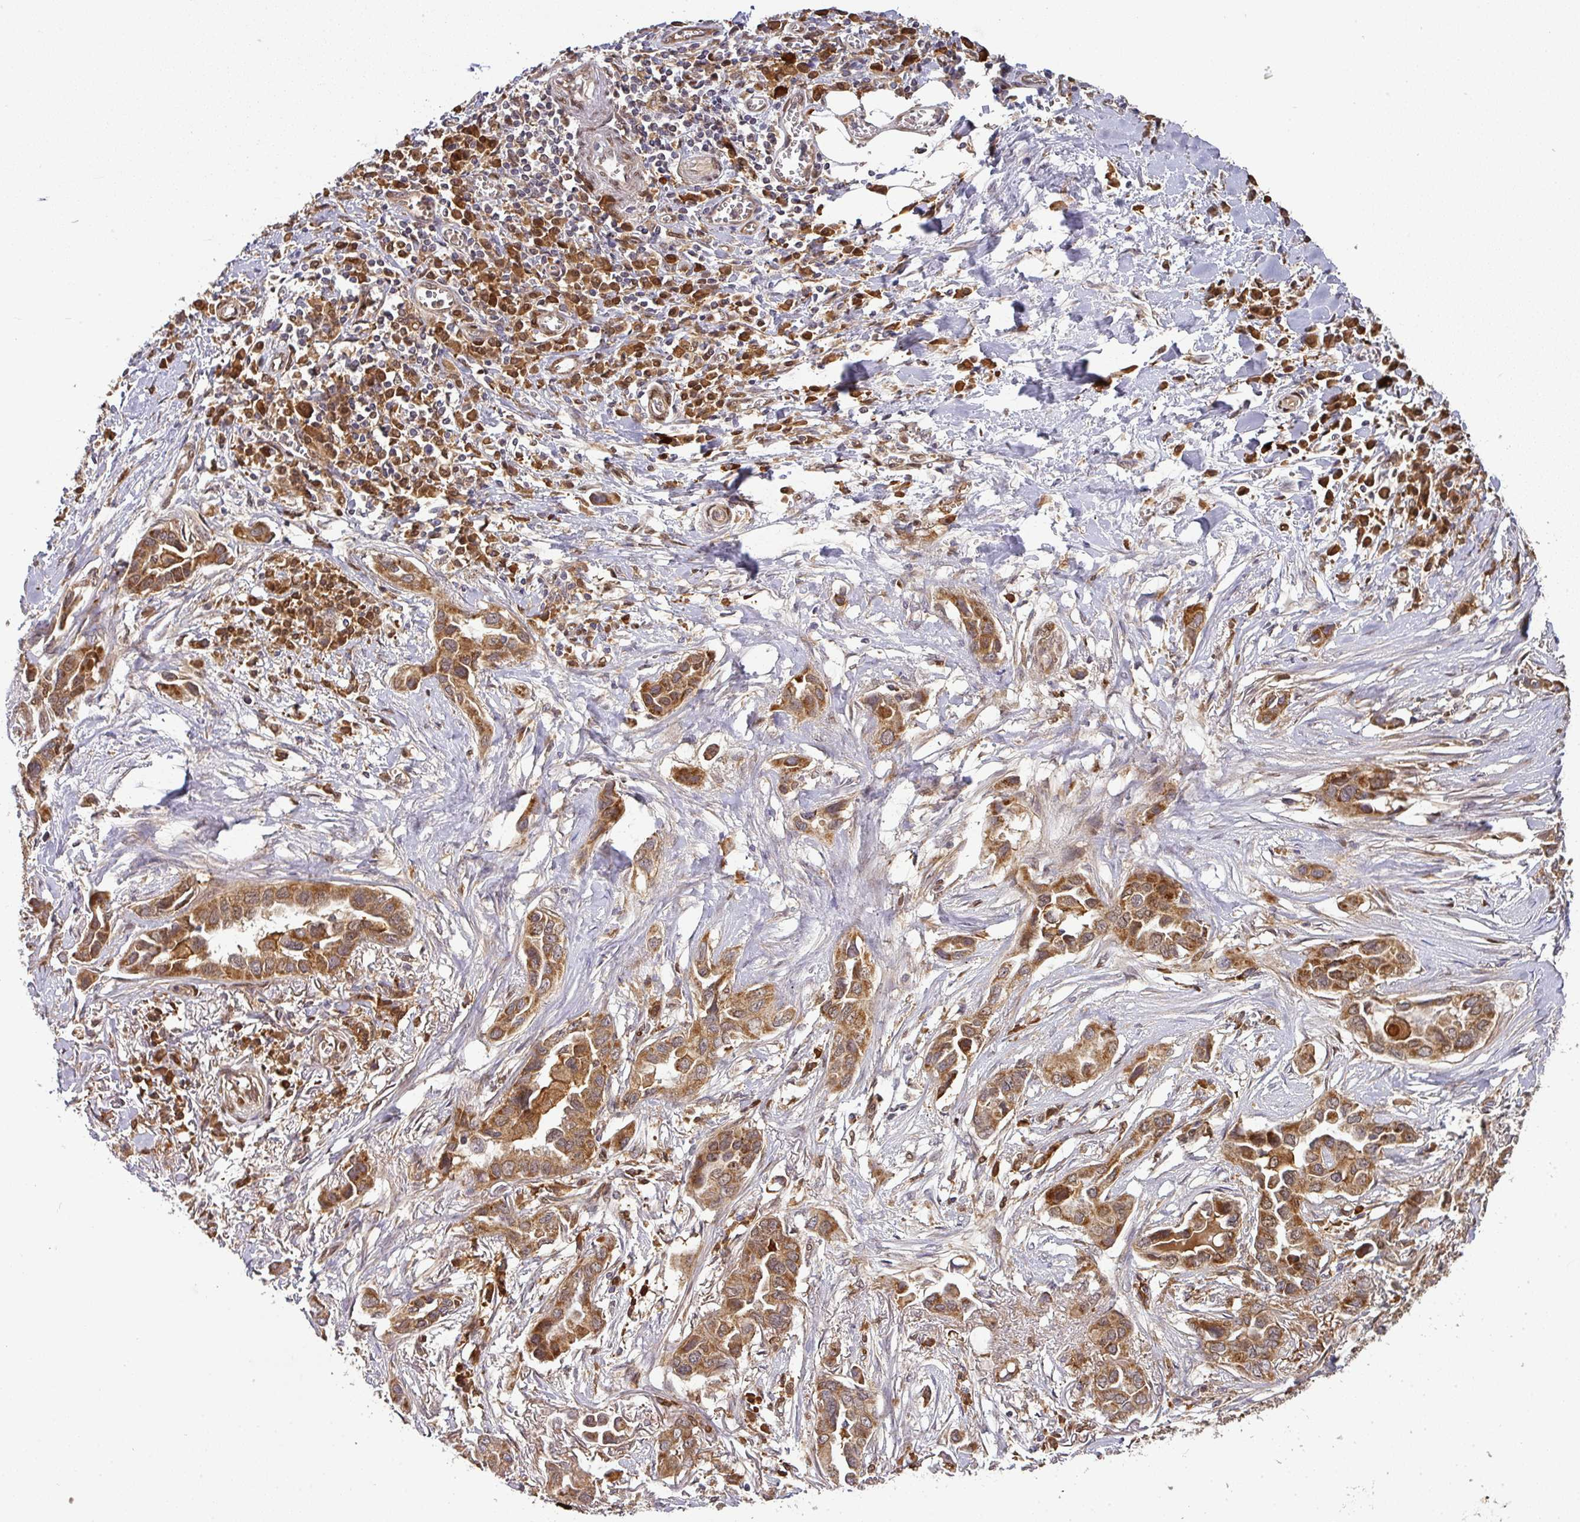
{"staining": {"intensity": "strong", "quantity": ">75%", "location": "cytoplasmic/membranous"}, "tissue": "lung cancer", "cell_type": "Tumor cells", "image_type": "cancer", "snomed": [{"axis": "morphology", "description": "Adenocarcinoma, NOS"}, {"axis": "topography", "description": "Lung"}], "caption": "Protein analysis of lung adenocarcinoma tissue exhibits strong cytoplasmic/membranous staining in about >75% of tumor cells. The staining is performed using DAB (3,3'-diaminobenzidine) brown chromogen to label protein expression. The nuclei are counter-stained blue using hematoxylin.", "gene": "MALSU1", "patient": {"sex": "female", "age": 76}}